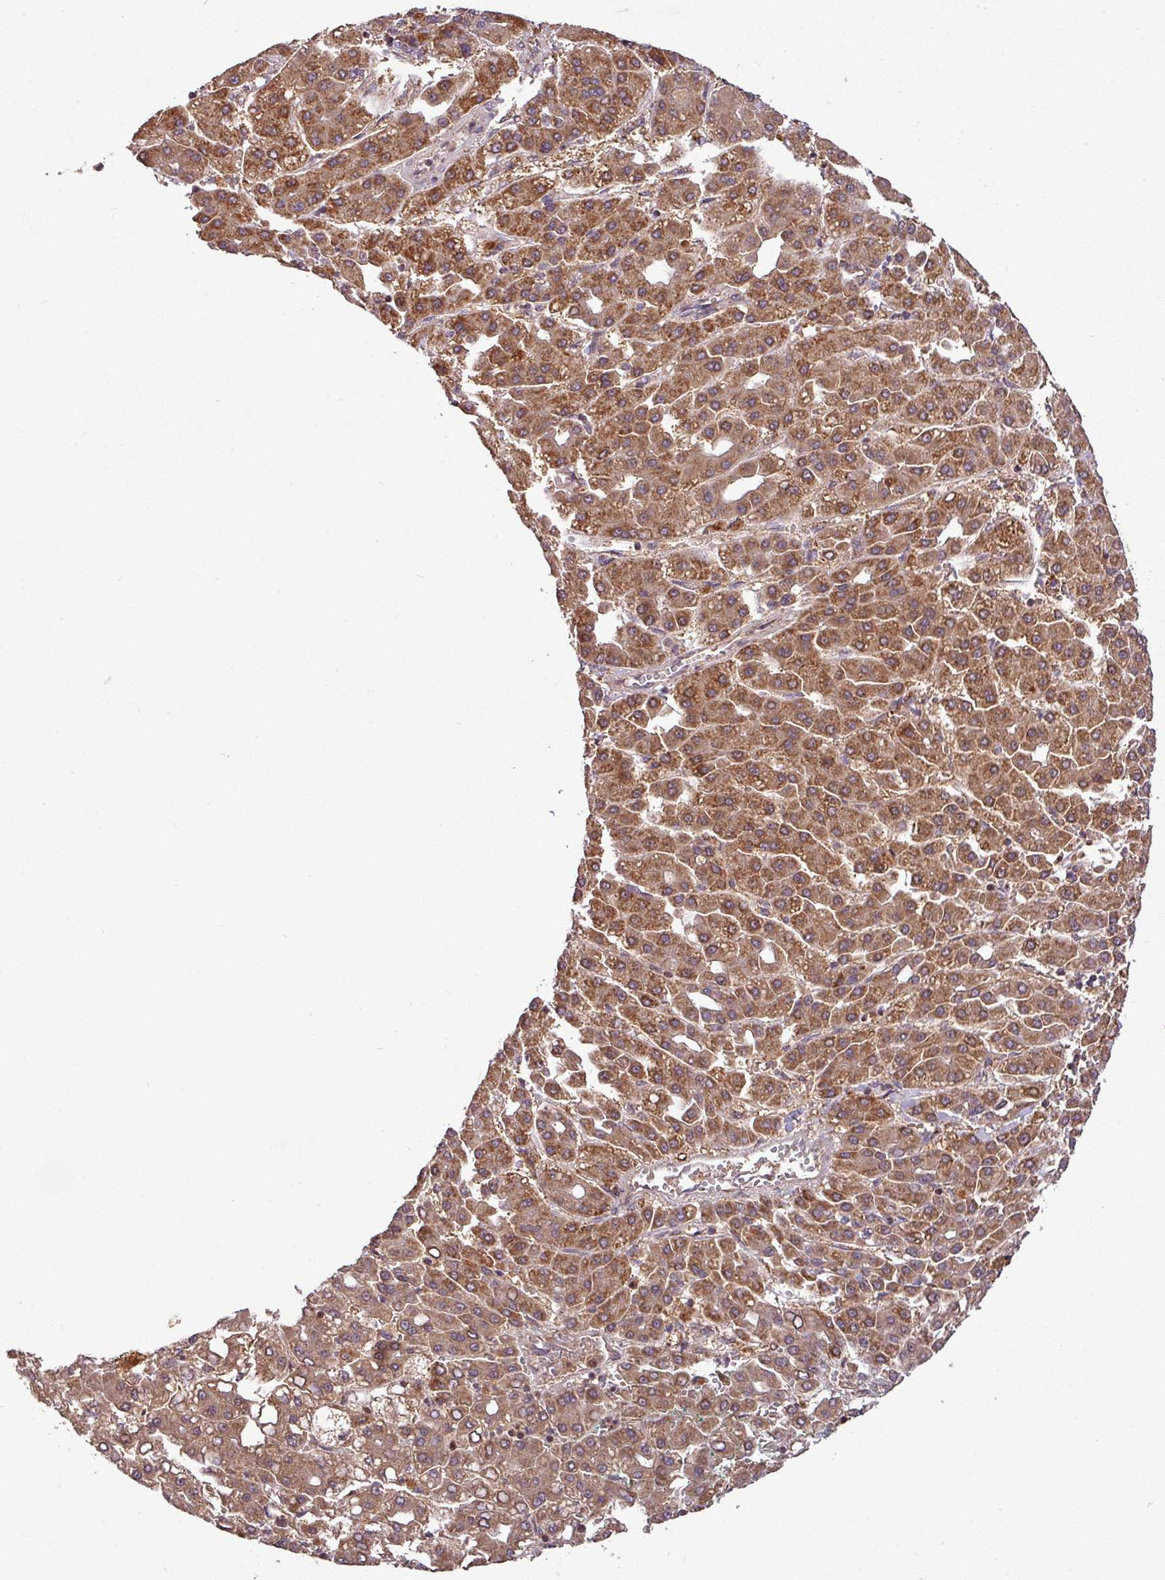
{"staining": {"intensity": "strong", "quantity": ">75%", "location": "cytoplasmic/membranous"}, "tissue": "liver cancer", "cell_type": "Tumor cells", "image_type": "cancer", "snomed": [{"axis": "morphology", "description": "Carcinoma, Hepatocellular, NOS"}, {"axis": "topography", "description": "Liver"}], "caption": "Immunohistochemical staining of human liver cancer (hepatocellular carcinoma) exhibits high levels of strong cytoplasmic/membranous protein positivity in approximately >75% of tumor cells.", "gene": "YPEL3", "patient": {"sex": "male", "age": 65}}